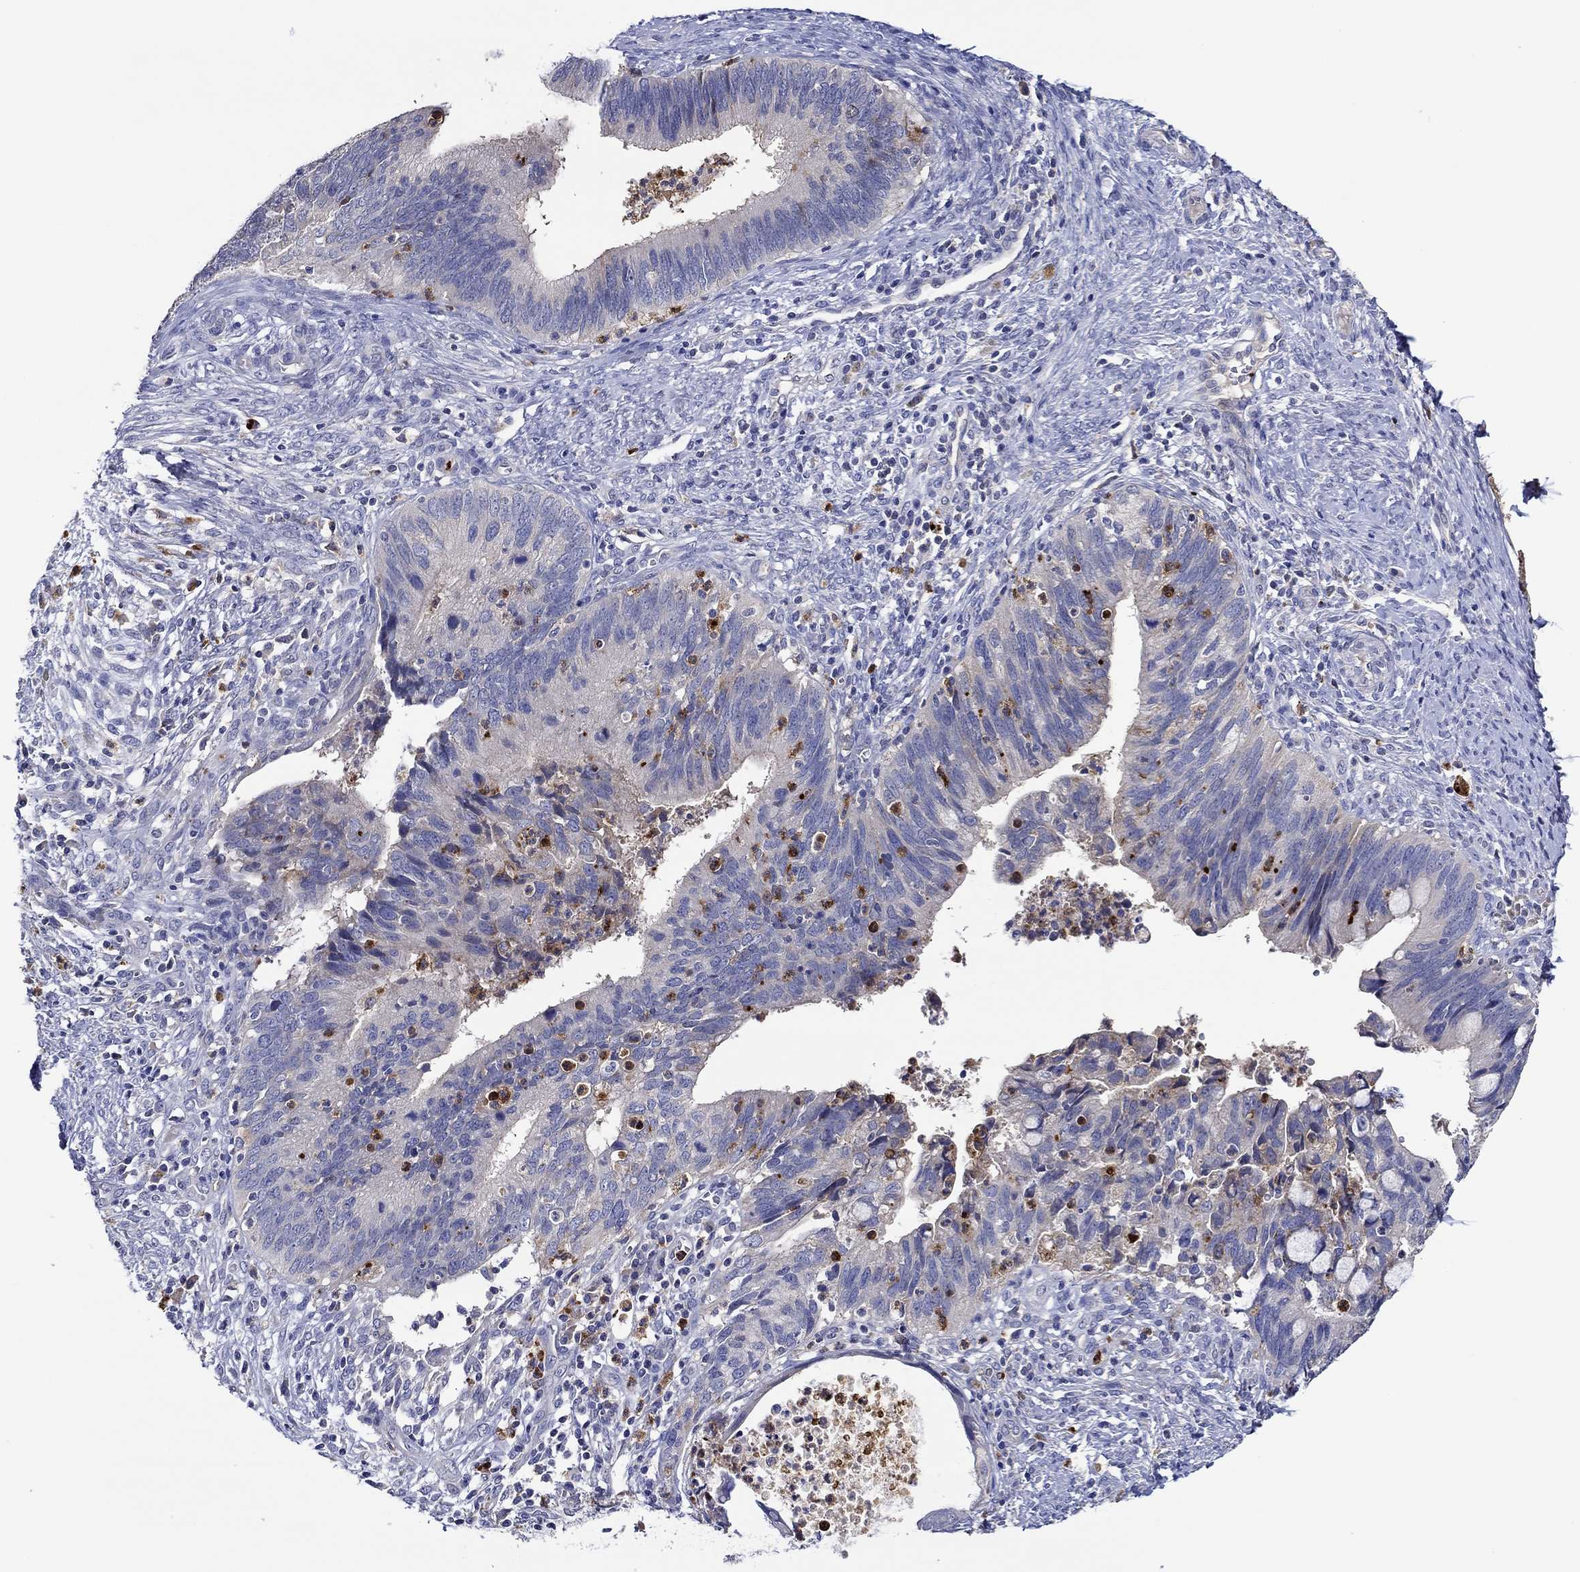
{"staining": {"intensity": "negative", "quantity": "none", "location": "none"}, "tissue": "cervical cancer", "cell_type": "Tumor cells", "image_type": "cancer", "snomed": [{"axis": "morphology", "description": "Adenocarcinoma, NOS"}, {"axis": "topography", "description": "Cervix"}], "caption": "IHC image of human cervical cancer (adenocarcinoma) stained for a protein (brown), which displays no expression in tumor cells. (DAB (3,3'-diaminobenzidine) IHC with hematoxylin counter stain).", "gene": "CHIT1", "patient": {"sex": "female", "age": 42}}